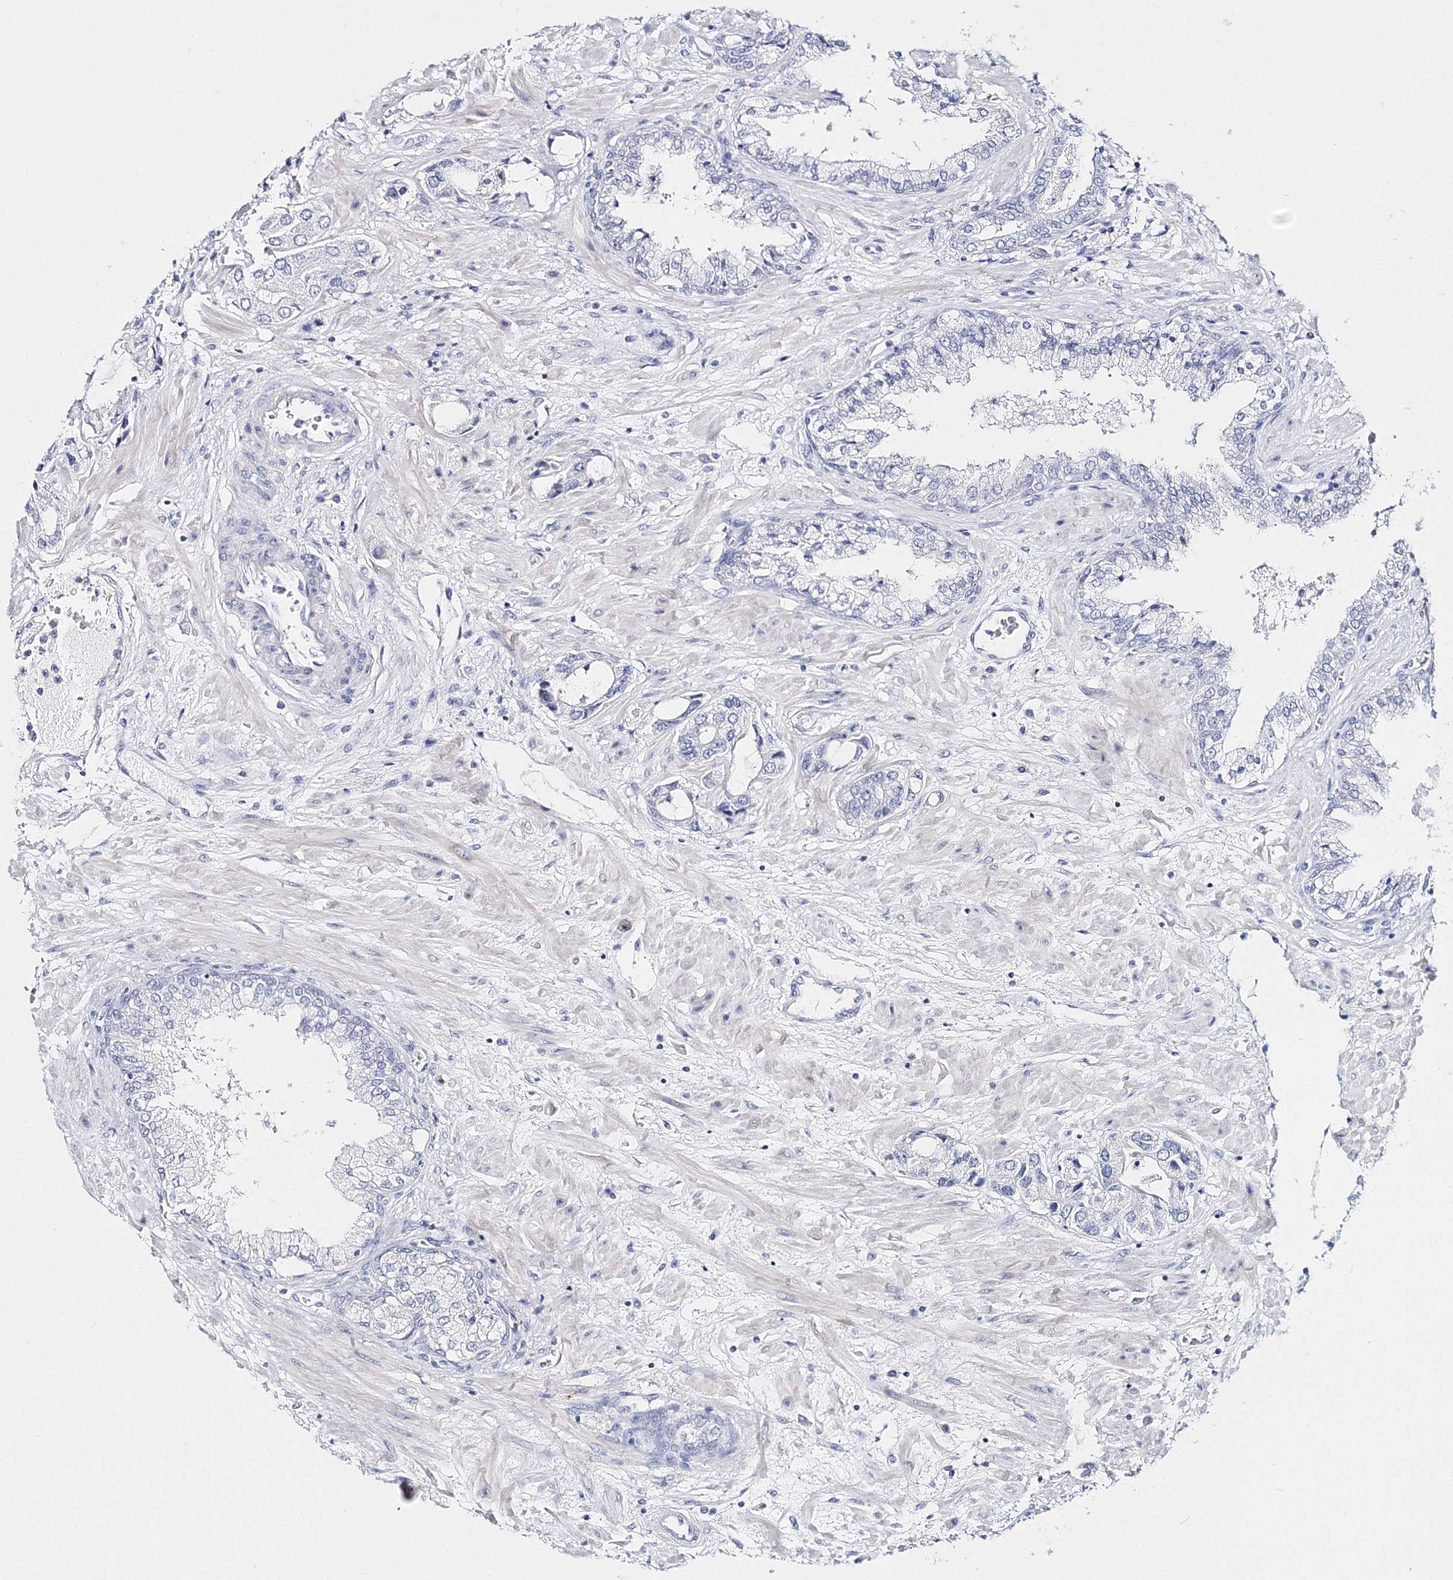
{"staining": {"intensity": "negative", "quantity": "none", "location": "none"}, "tissue": "prostate cancer", "cell_type": "Tumor cells", "image_type": "cancer", "snomed": [{"axis": "morphology", "description": "Normal tissue, NOS"}, {"axis": "morphology", "description": "Adenocarcinoma, High grade"}, {"axis": "topography", "description": "Prostate"}, {"axis": "topography", "description": "Peripheral nerve tissue"}], "caption": "Prostate adenocarcinoma (high-grade) was stained to show a protein in brown. There is no significant staining in tumor cells.", "gene": "MYOZ2", "patient": {"sex": "male", "age": 59}}